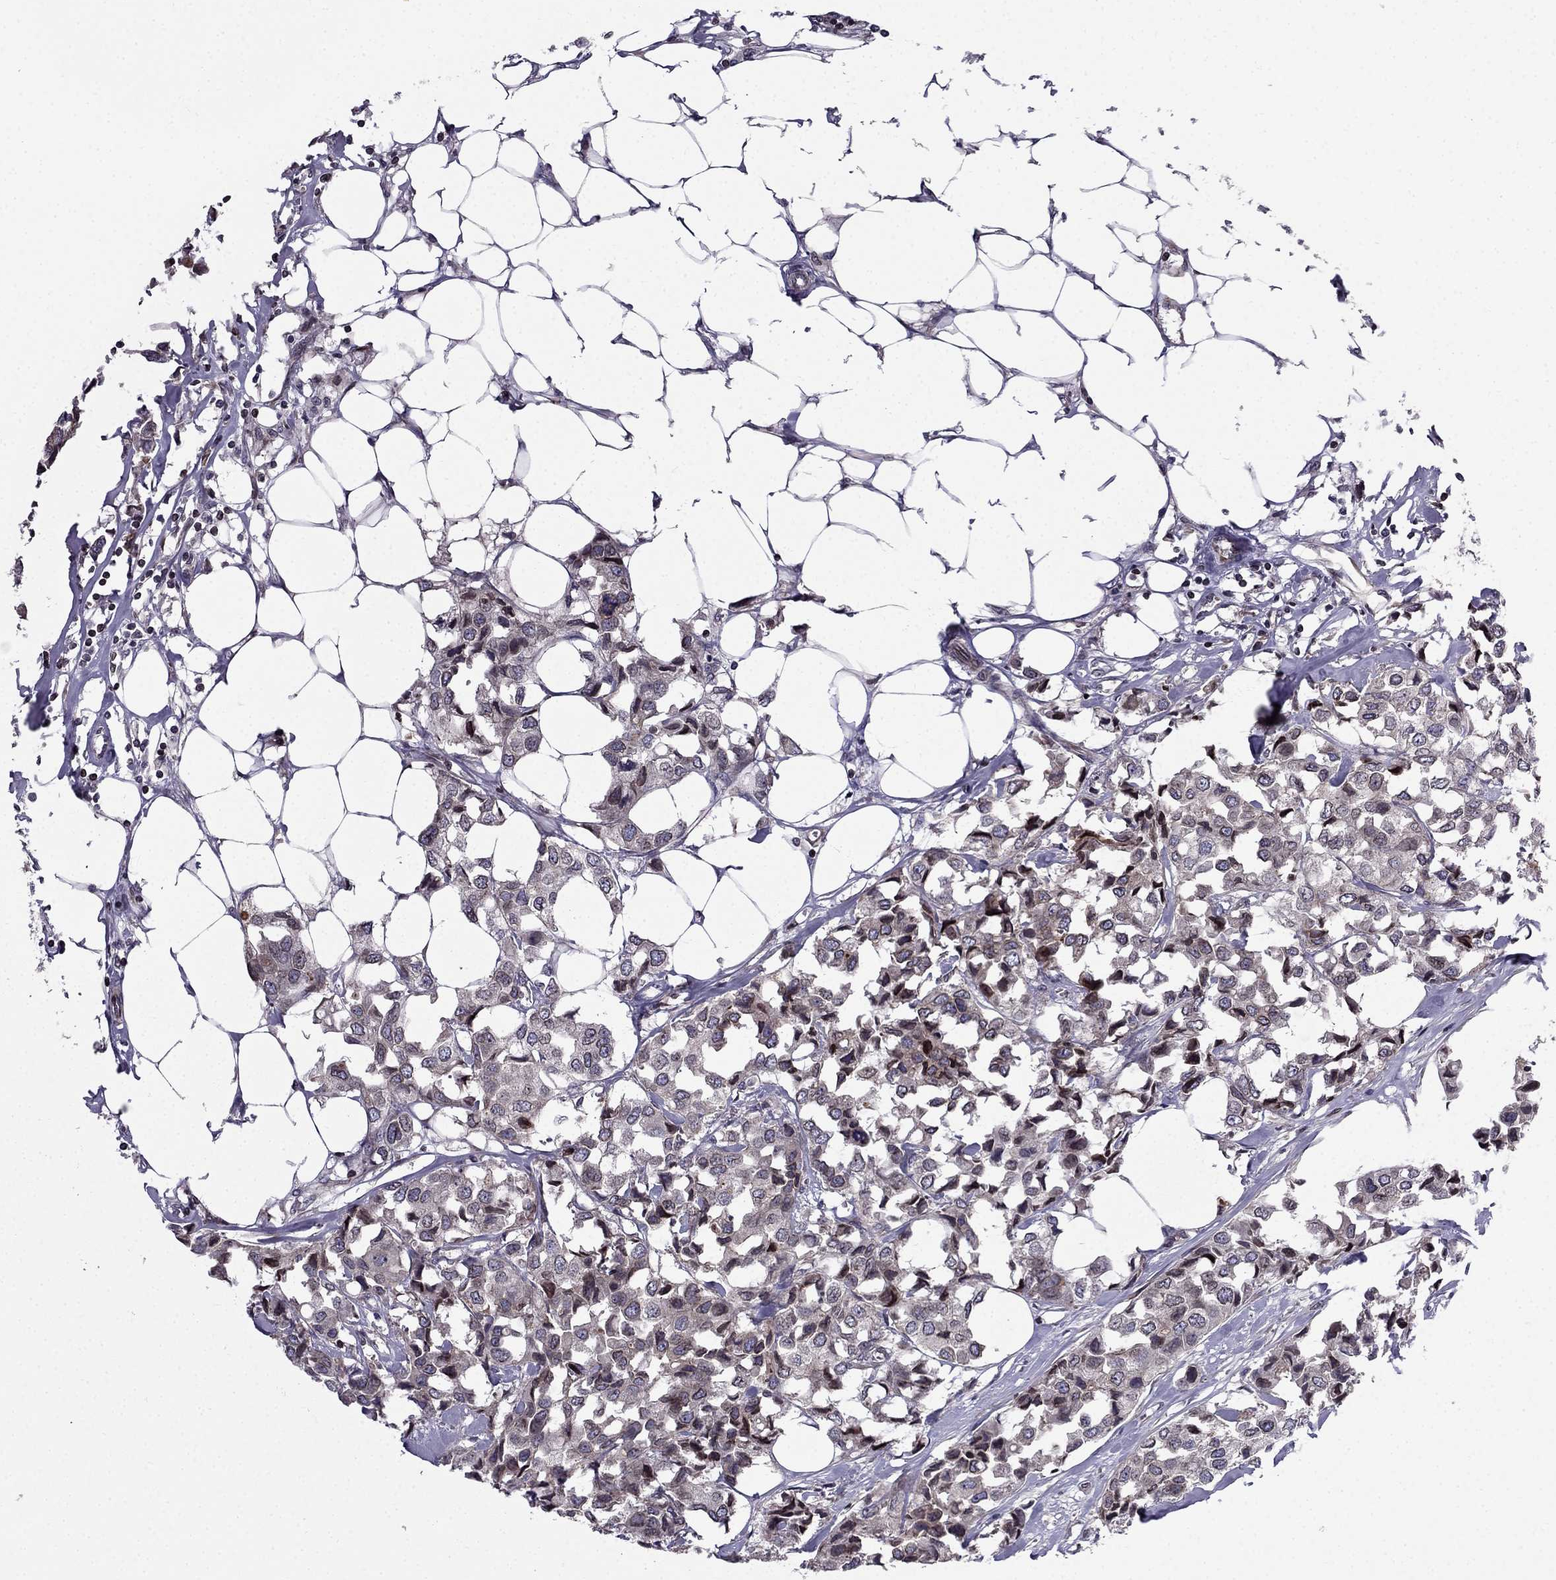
{"staining": {"intensity": "negative", "quantity": "none", "location": "none"}, "tissue": "breast cancer", "cell_type": "Tumor cells", "image_type": "cancer", "snomed": [{"axis": "morphology", "description": "Duct carcinoma"}, {"axis": "topography", "description": "Breast"}], "caption": "DAB (3,3'-diaminobenzidine) immunohistochemical staining of intraductal carcinoma (breast) shows no significant positivity in tumor cells.", "gene": "CDC42BPA", "patient": {"sex": "female", "age": 80}}